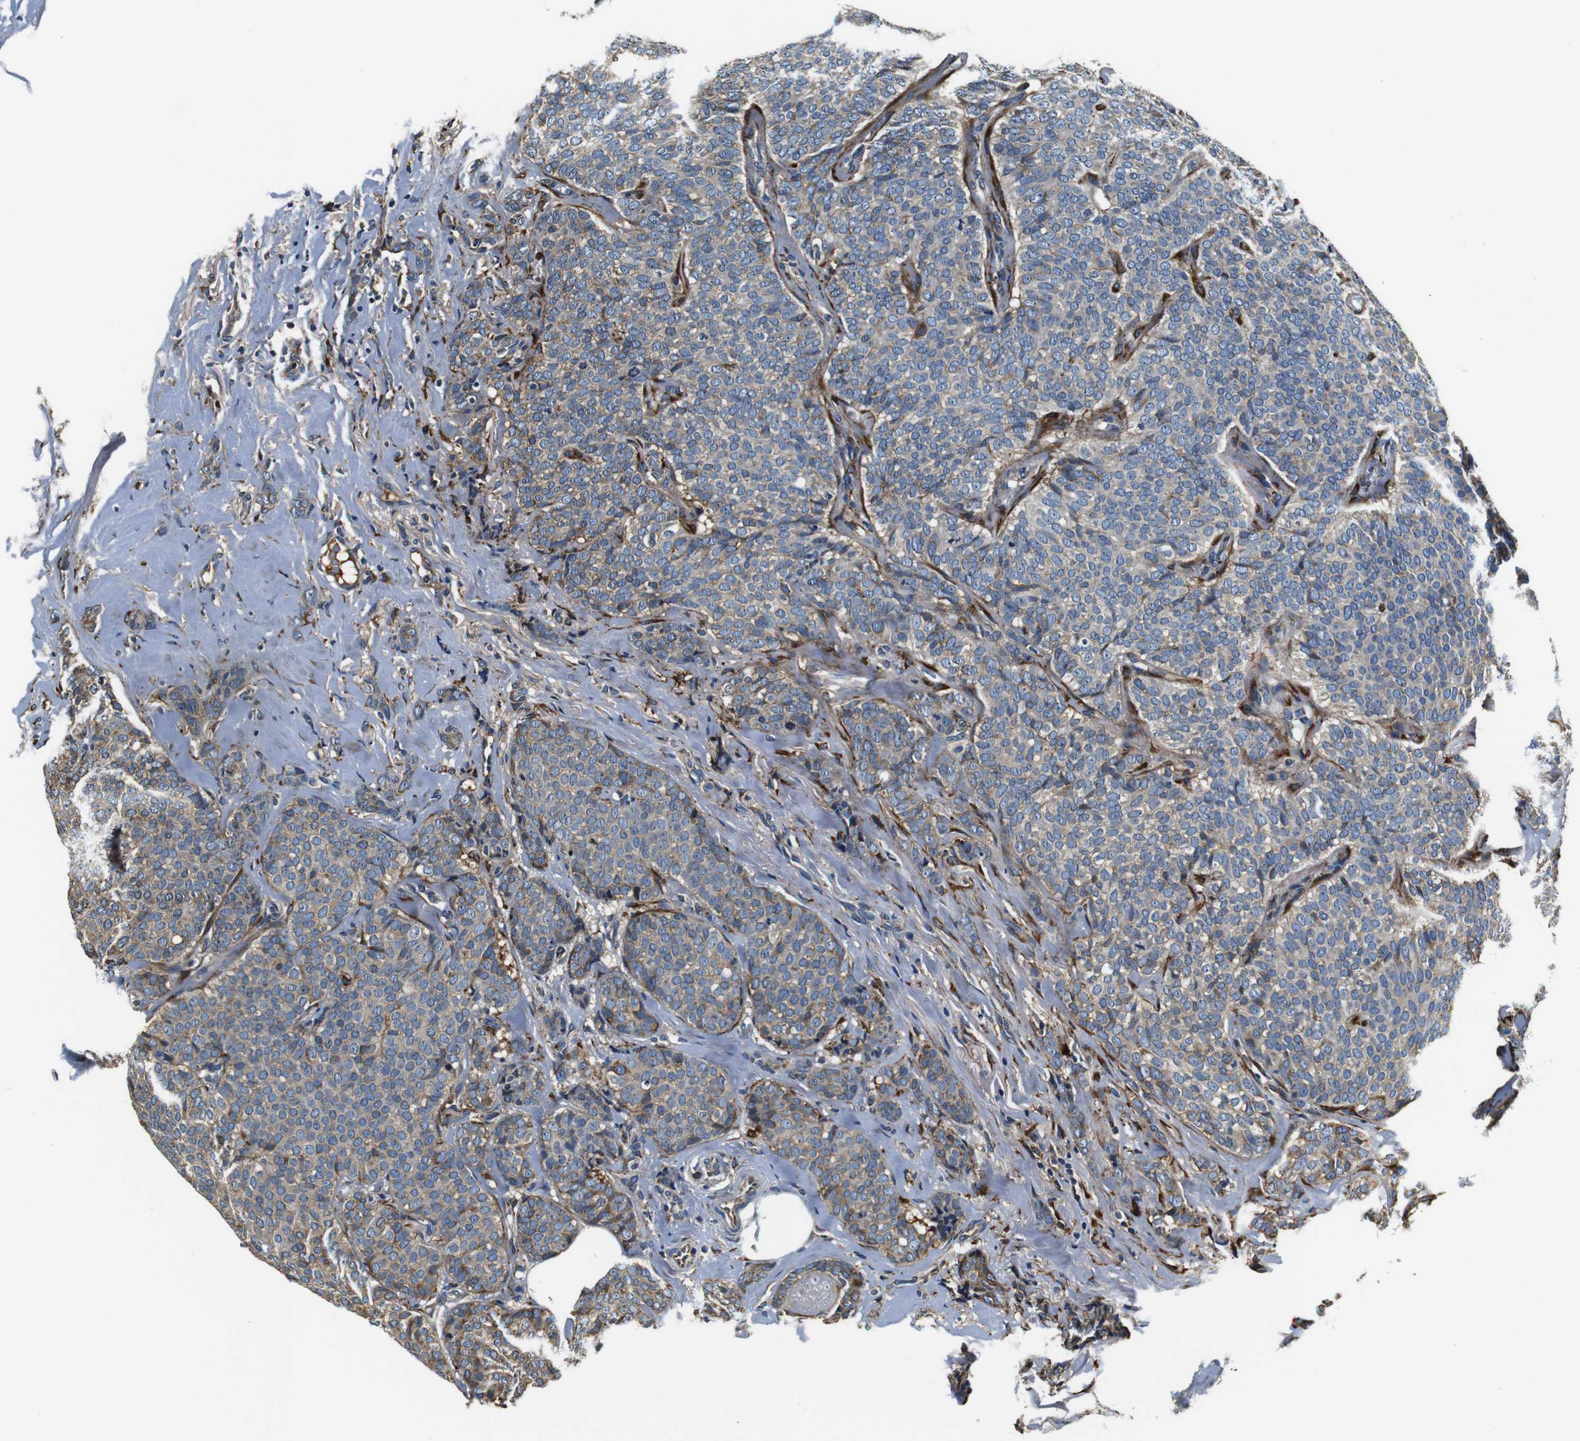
{"staining": {"intensity": "weak", "quantity": "25%-75%", "location": "cytoplasmic/membranous"}, "tissue": "breast cancer", "cell_type": "Tumor cells", "image_type": "cancer", "snomed": [{"axis": "morphology", "description": "Lobular carcinoma"}, {"axis": "topography", "description": "Skin"}, {"axis": "topography", "description": "Breast"}], "caption": "Immunohistochemistry micrograph of lobular carcinoma (breast) stained for a protein (brown), which shows low levels of weak cytoplasmic/membranous staining in approximately 25%-75% of tumor cells.", "gene": "COL1A1", "patient": {"sex": "female", "age": 46}}